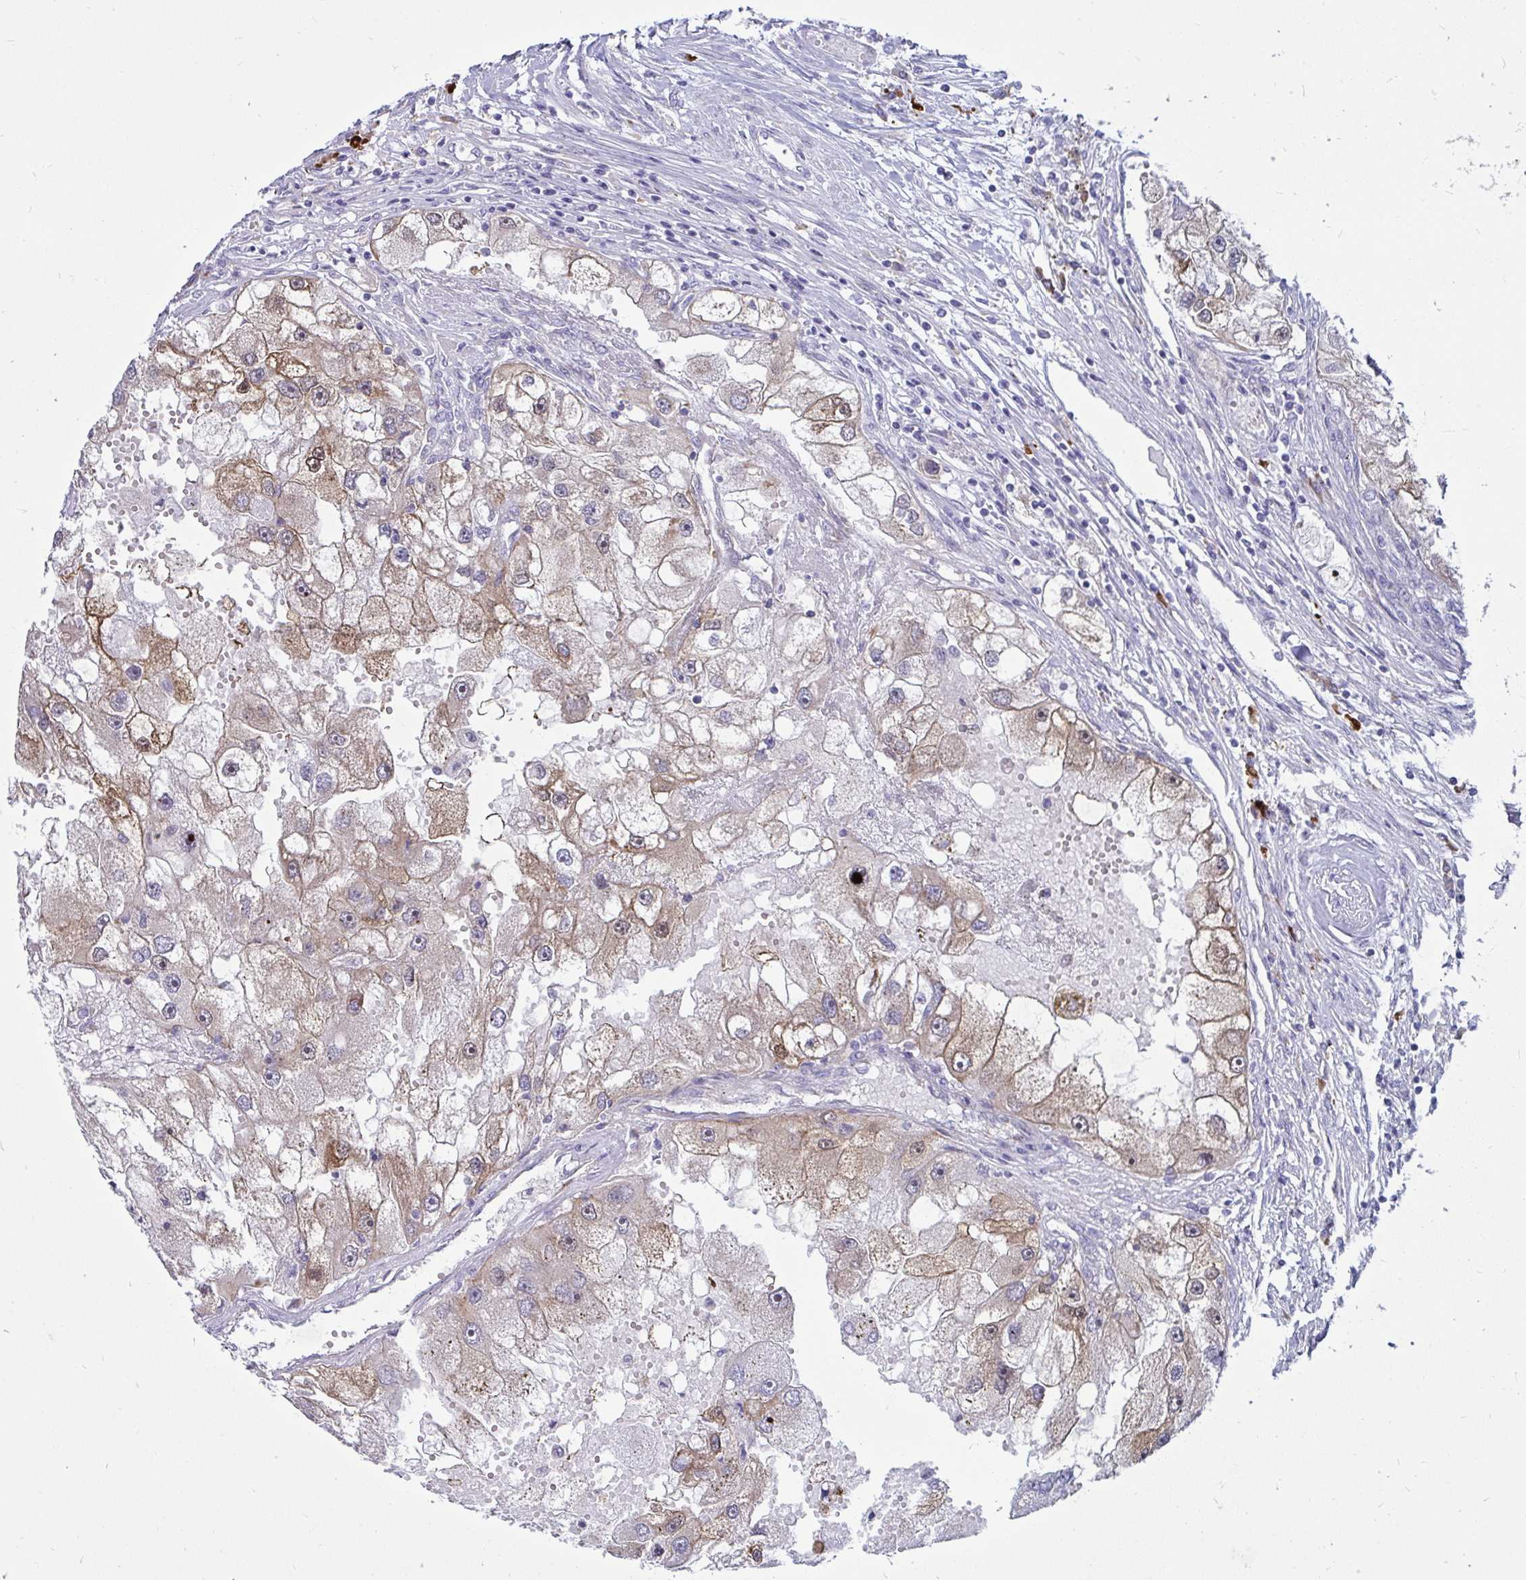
{"staining": {"intensity": "weak", "quantity": ">75%", "location": "cytoplasmic/membranous"}, "tissue": "renal cancer", "cell_type": "Tumor cells", "image_type": "cancer", "snomed": [{"axis": "morphology", "description": "Adenocarcinoma, NOS"}, {"axis": "topography", "description": "Kidney"}], "caption": "Tumor cells demonstrate weak cytoplasmic/membranous expression in about >75% of cells in renal adenocarcinoma.", "gene": "TFPI2", "patient": {"sex": "male", "age": 63}}